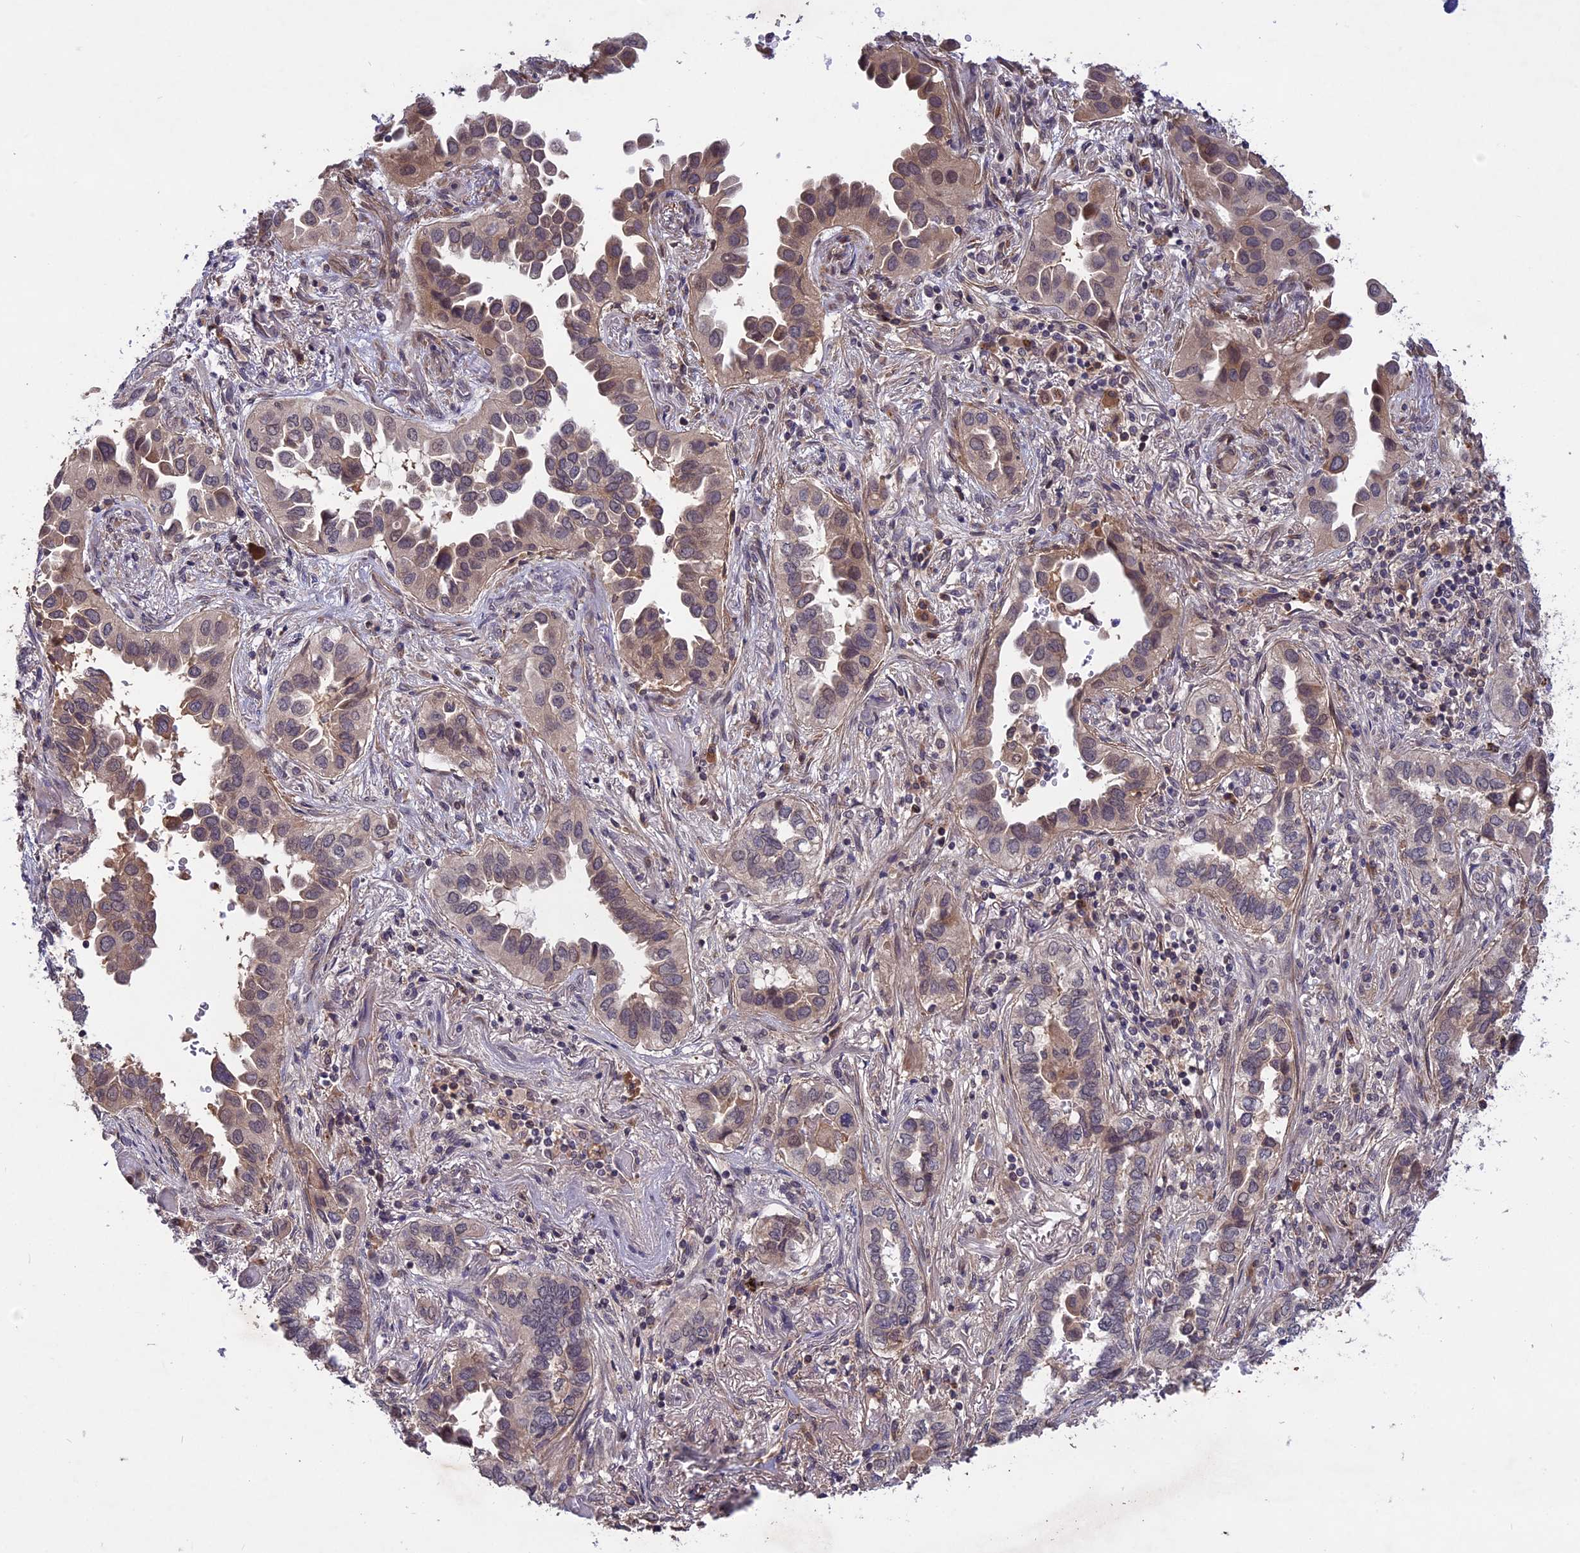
{"staining": {"intensity": "weak", "quantity": "<25%", "location": "cytoplasmic/membranous"}, "tissue": "lung cancer", "cell_type": "Tumor cells", "image_type": "cancer", "snomed": [{"axis": "morphology", "description": "Adenocarcinoma, NOS"}, {"axis": "topography", "description": "Lung"}], "caption": "The image shows no significant expression in tumor cells of lung cancer.", "gene": "ADO", "patient": {"sex": "female", "age": 76}}